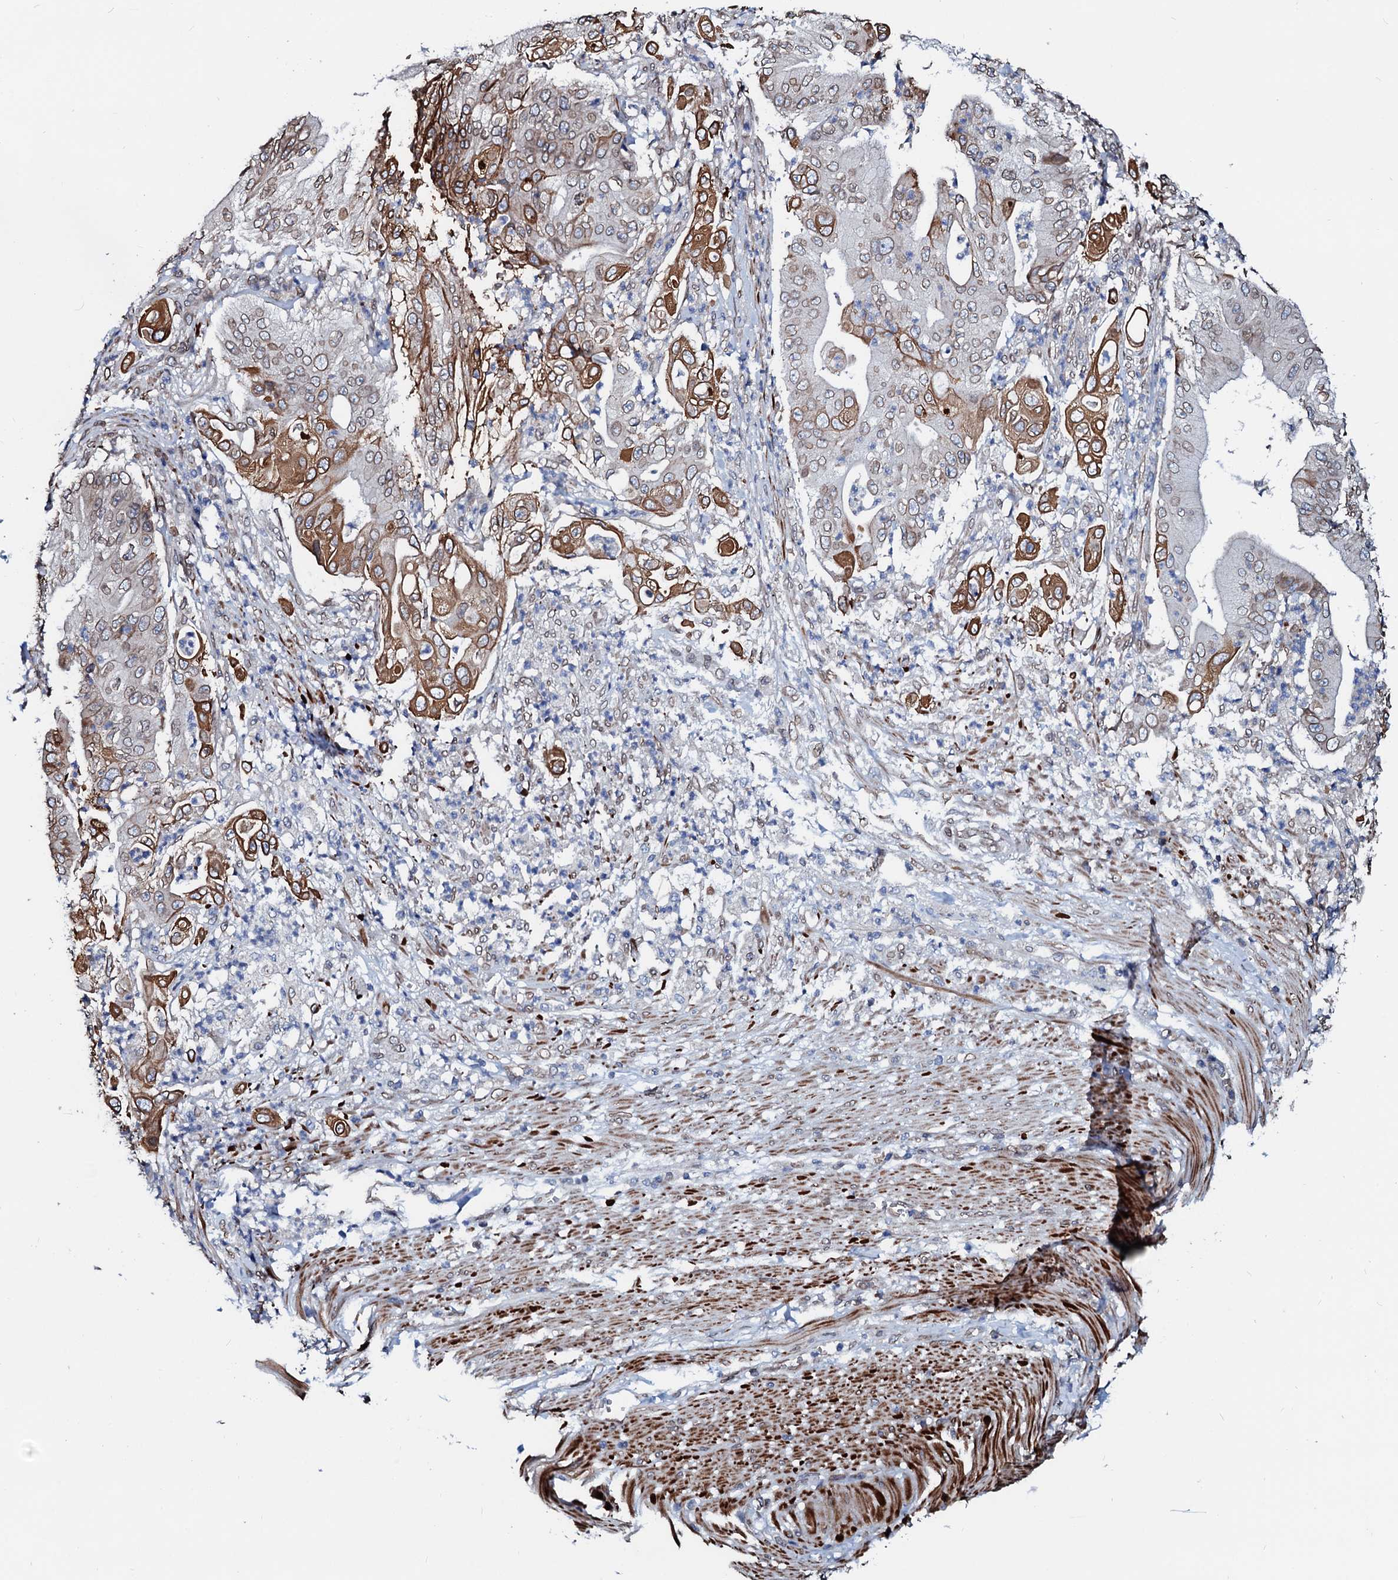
{"staining": {"intensity": "moderate", "quantity": "<25%", "location": "cytoplasmic/membranous"}, "tissue": "pancreatic cancer", "cell_type": "Tumor cells", "image_type": "cancer", "snomed": [{"axis": "morphology", "description": "Adenocarcinoma, NOS"}, {"axis": "topography", "description": "Pancreas"}], "caption": "Moderate cytoplasmic/membranous expression for a protein is identified in approximately <25% of tumor cells of adenocarcinoma (pancreatic) using immunohistochemistry (IHC).", "gene": "NRP2", "patient": {"sex": "female", "age": 77}}